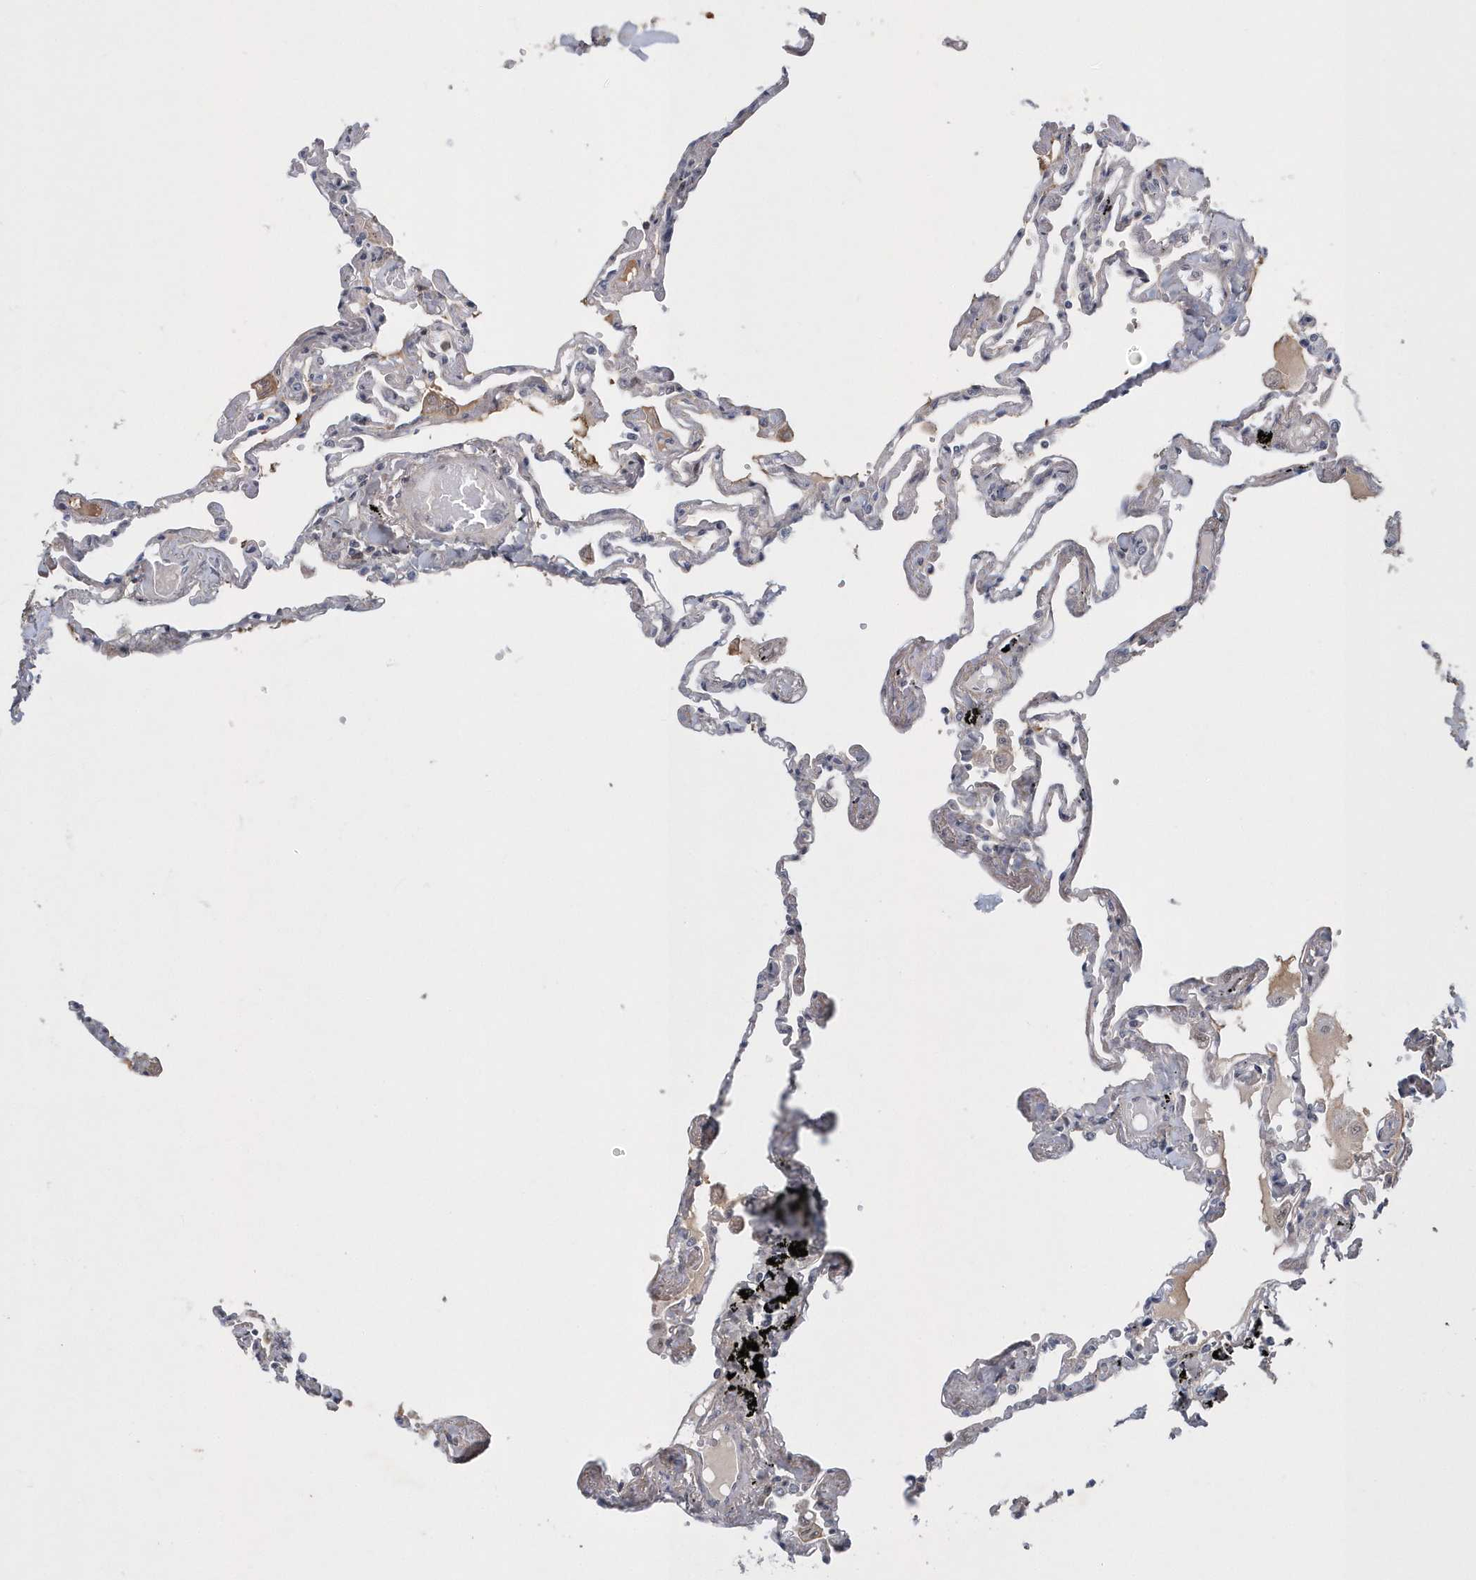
{"staining": {"intensity": "weak", "quantity": "<25%", "location": "nuclear"}, "tissue": "lung", "cell_type": "Alveolar cells", "image_type": "normal", "snomed": [{"axis": "morphology", "description": "Normal tissue, NOS"}, {"axis": "topography", "description": "Lung"}], "caption": "High magnification brightfield microscopy of unremarkable lung stained with DAB (brown) and counterstained with hematoxylin (blue): alveolar cells show no significant staining. Brightfield microscopy of IHC stained with DAB (brown) and hematoxylin (blue), captured at high magnification.", "gene": "FAM217A", "patient": {"sex": "female", "age": 67}}